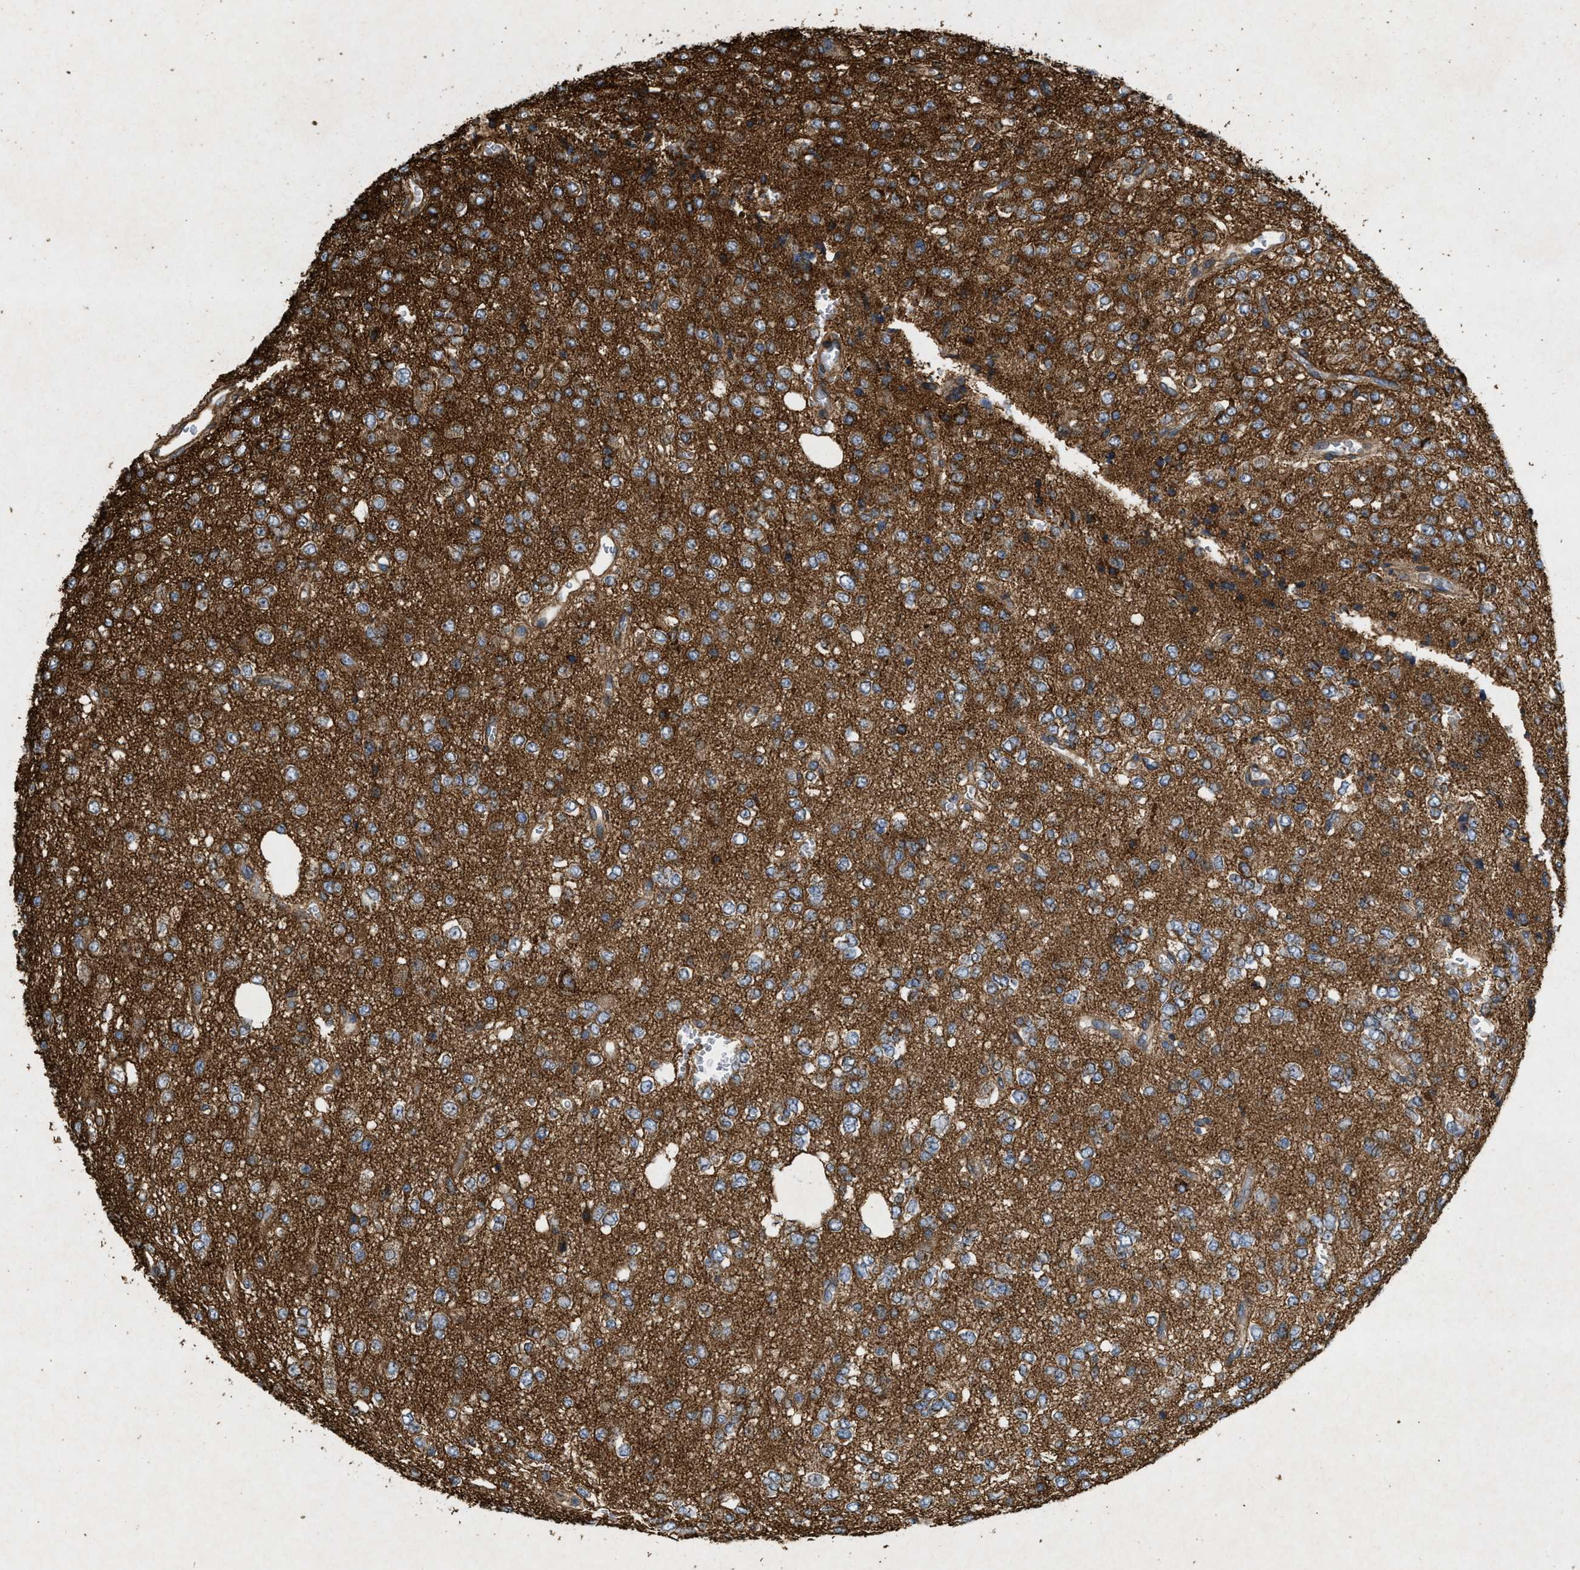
{"staining": {"intensity": "moderate", "quantity": "25%-75%", "location": "cytoplasmic/membranous"}, "tissue": "glioma", "cell_type": "Tumor cells", "image_type": "cancer", "snomed": [{"axis": "morphology", "description": "Glioma, malignant, Low grade"}, {"axis": "topography", "description": "Brain"}], "caption": "The photomicrograph shows staining of malignant glioma (low-grade), revealing moderate cytoplasmic/membranous protein expression (brown color) within tumor cells.", "gene": "GNB4", "patient": {"sex": "male", "age": 38}}